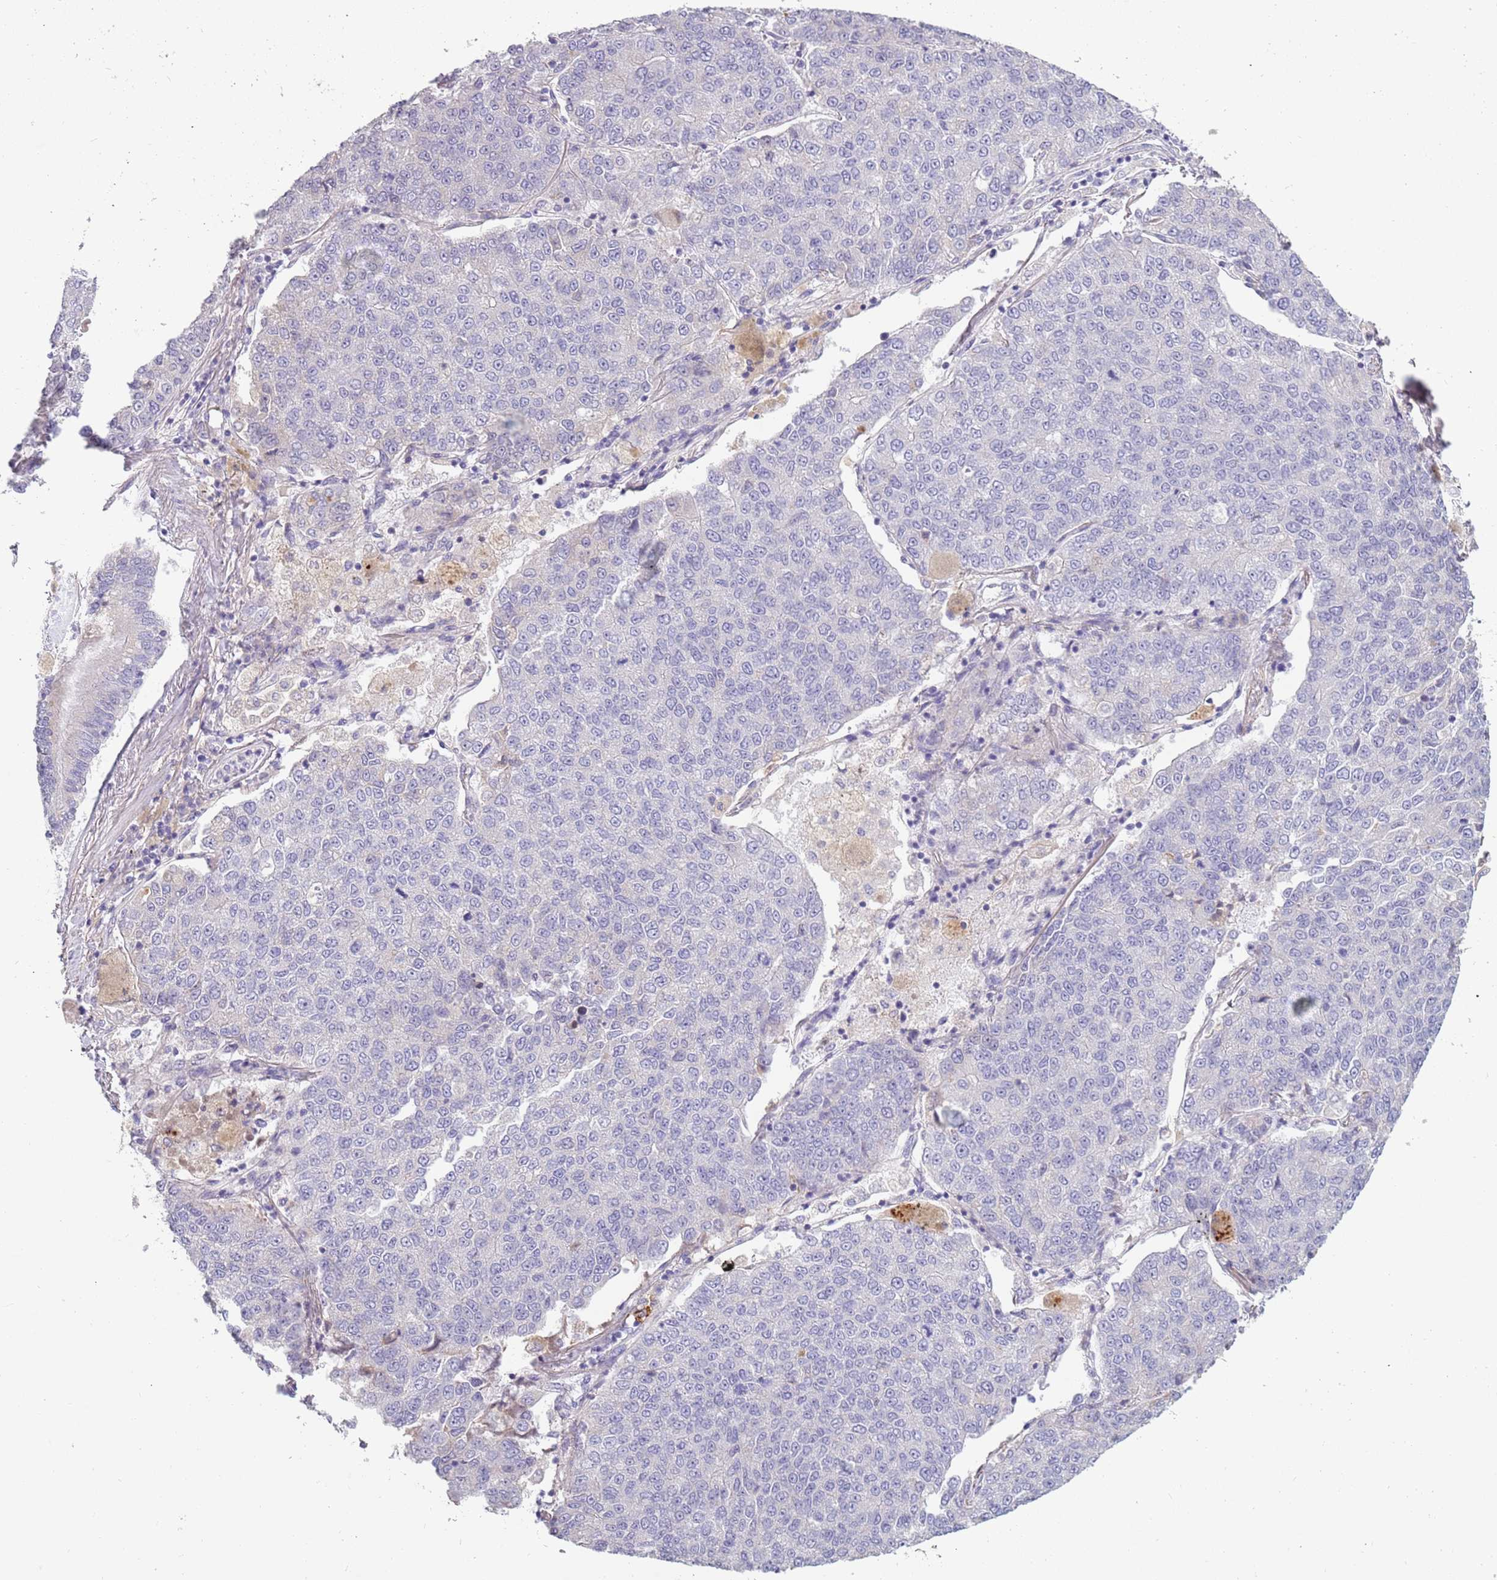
{"staining": {"intensity": "moderate", "quantity": "<25%", "location": "cytoplasmic/membranous"}, "tissue": "lung cancer", "cell_type": "Tumor cells", "image_type": "cancer", "snomed": [{"axis": "morphology", "description": "Squamous cell carcinoma, NOS"}, {"axis": "topography", "description": "Lung"}], "caption": "Lung cancer tissue demonstrates moderate cytoplasmic/membranous positivity in approximately <25% of tumor cells Ihc stains the protein in brown and the nuclei are stained blue.", "gene": "TNFRSF6B", "patient": {"sex": "female", "age": 70}}